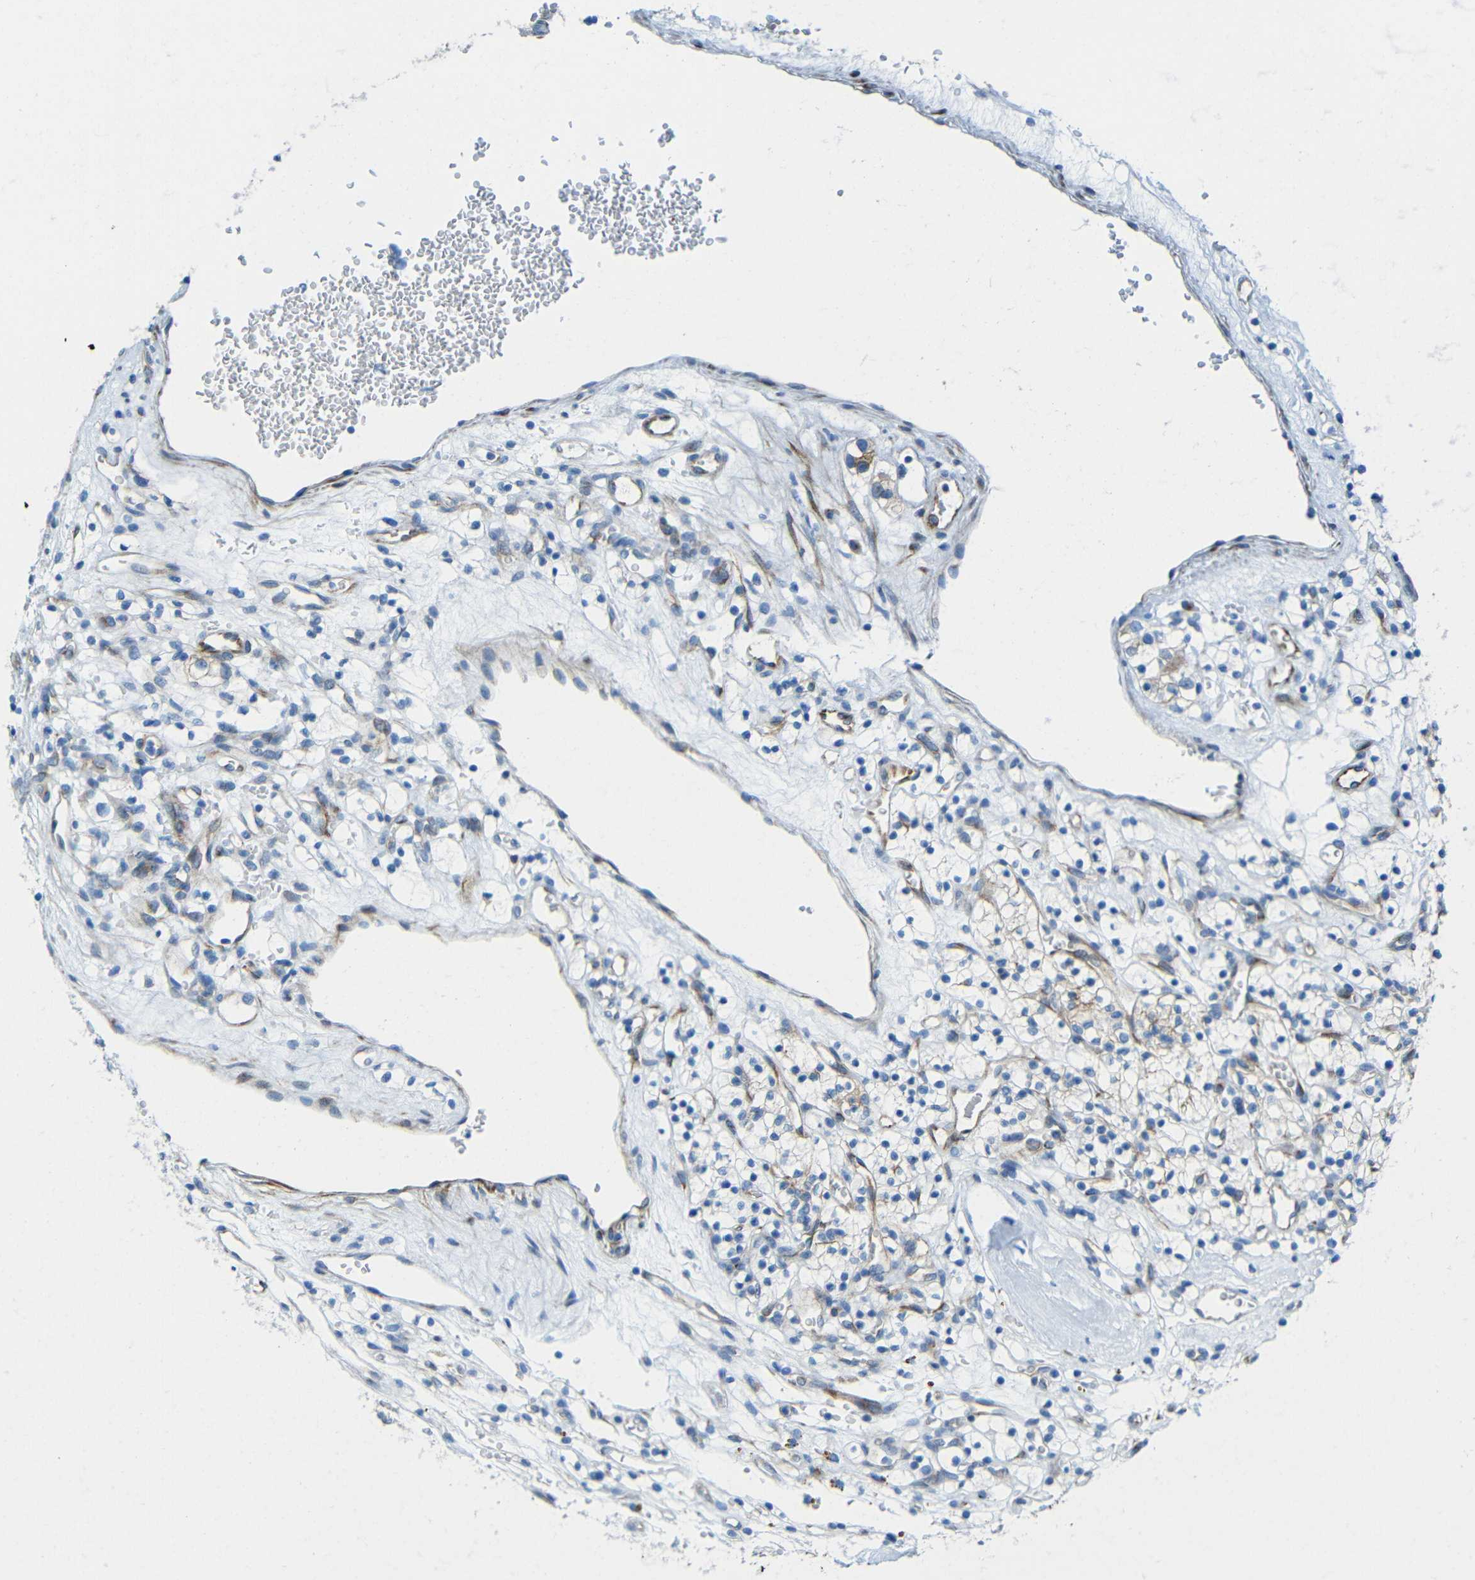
{"staining": {"intensity": "negative", "quantity": "none", "location": "none"}, "tissue": "renal cancer", "cell_type": "Tumor cells", "image_type": "cancer", "snomed": [{"axis": "morphology", "description": "Adenocarcinoma, NOS"}, {"axis": "topography", "description": "Kidney"}], "caption": "Immunohistochemistry (IHC) of renal cancer exhibits no expression in tumor cells. Nuclei are stained in blue.", "gene": "TUBB4B", "patient": {"sex": "female", "age": 57}}